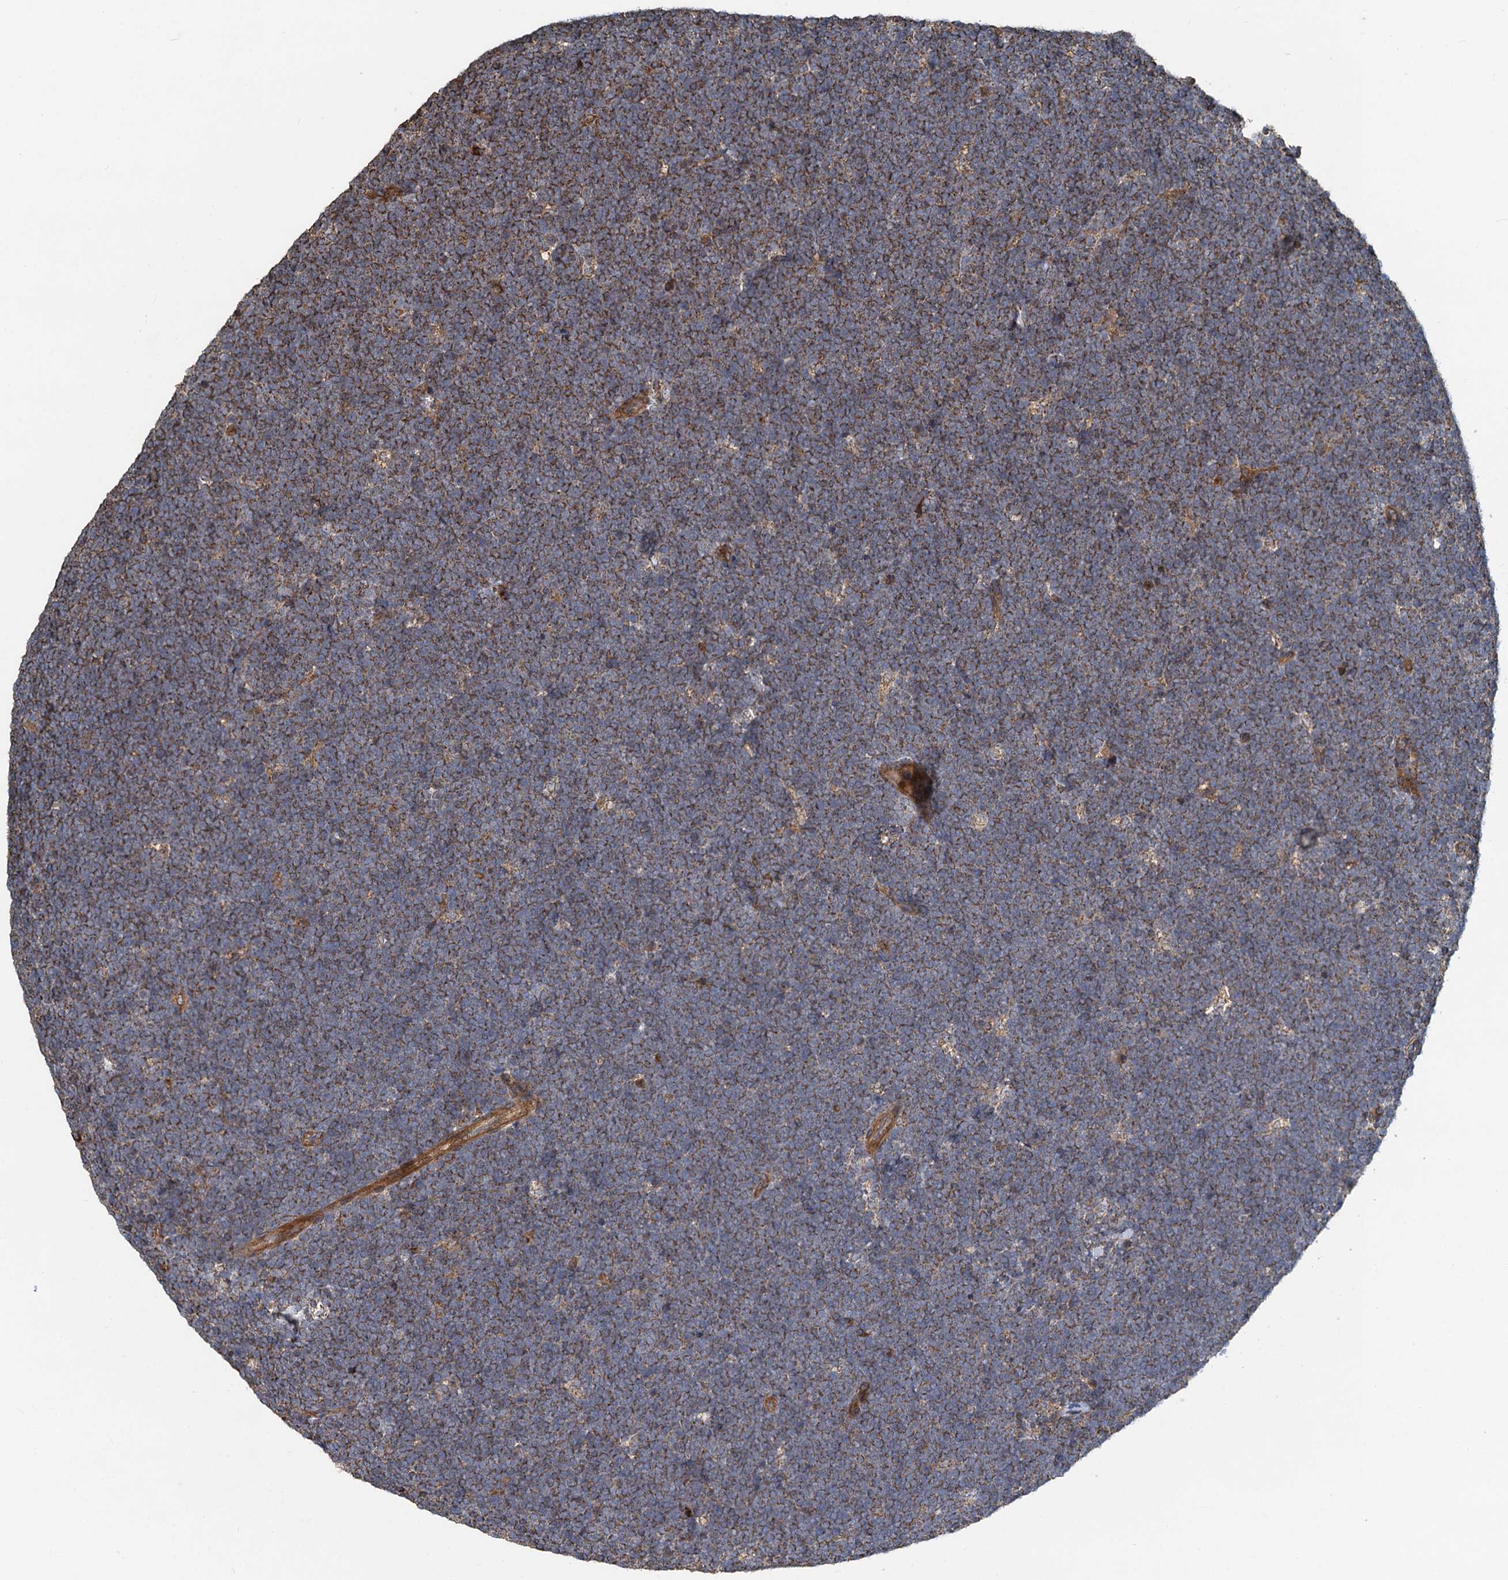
{"staining": {"intensity": "weak", "quantity": "25%-75%", "location": "cytoplasmic/membranous"}, "tissue": "lymphoma", "cell_type": "Tumor cells", "image_type": "cancer", "snomed": [{"axis": "morphology", "description": "Malignant lymphoma, non-Hodgkin's type, High grade"}, {"axis": "topography", "description": "Lymph node"}], "caption": "An IHC micrograph of neoplastic tissue is shown. Protein staining in brown labels weak cytoplasmic/membranous positivity in lymphoma within tumor cells.", "gene": "SDS", "patient": {"sex": "male", "age": 13}}